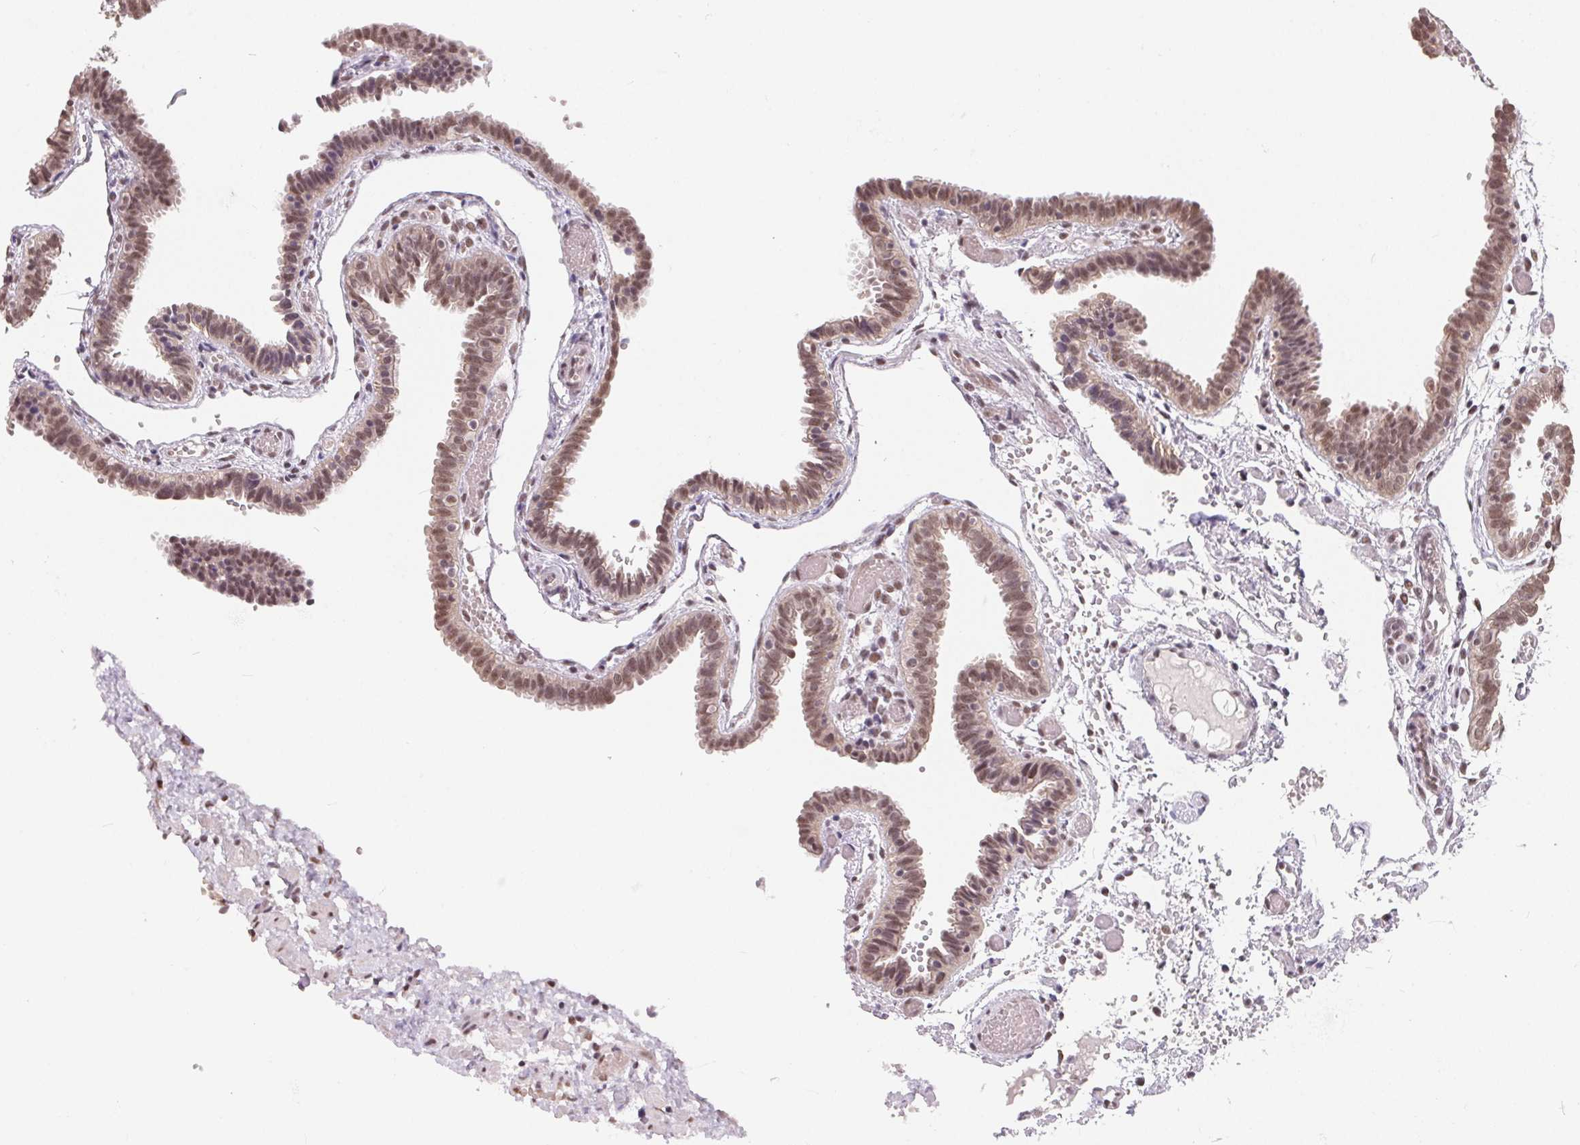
{"staining": {"intensity": "moderate", "quantity": ">75%", "location": "nuclear"}, "tissue": "fallopian tube", "cell_type": "Glandular cells", "image_type": "normal", "snomed": [{"axis": "morphology", "description": "Normal tissue, NOS"}, {"axis": "topography", "description": "Fallopian tube"}], "caption": "Immunohistochemical staining of benign fallopian tube shows >75% levels of moderate nuclear protein expression in approximately >75% of glandular cells. The staining was performed using DAB to visualize the protein expression in brown, while the nuclei were stained in blue with hematoxylin (Magnification: 20x).", "gene": "TCERG1", "patient": {"sex": "female", "age": 37}}